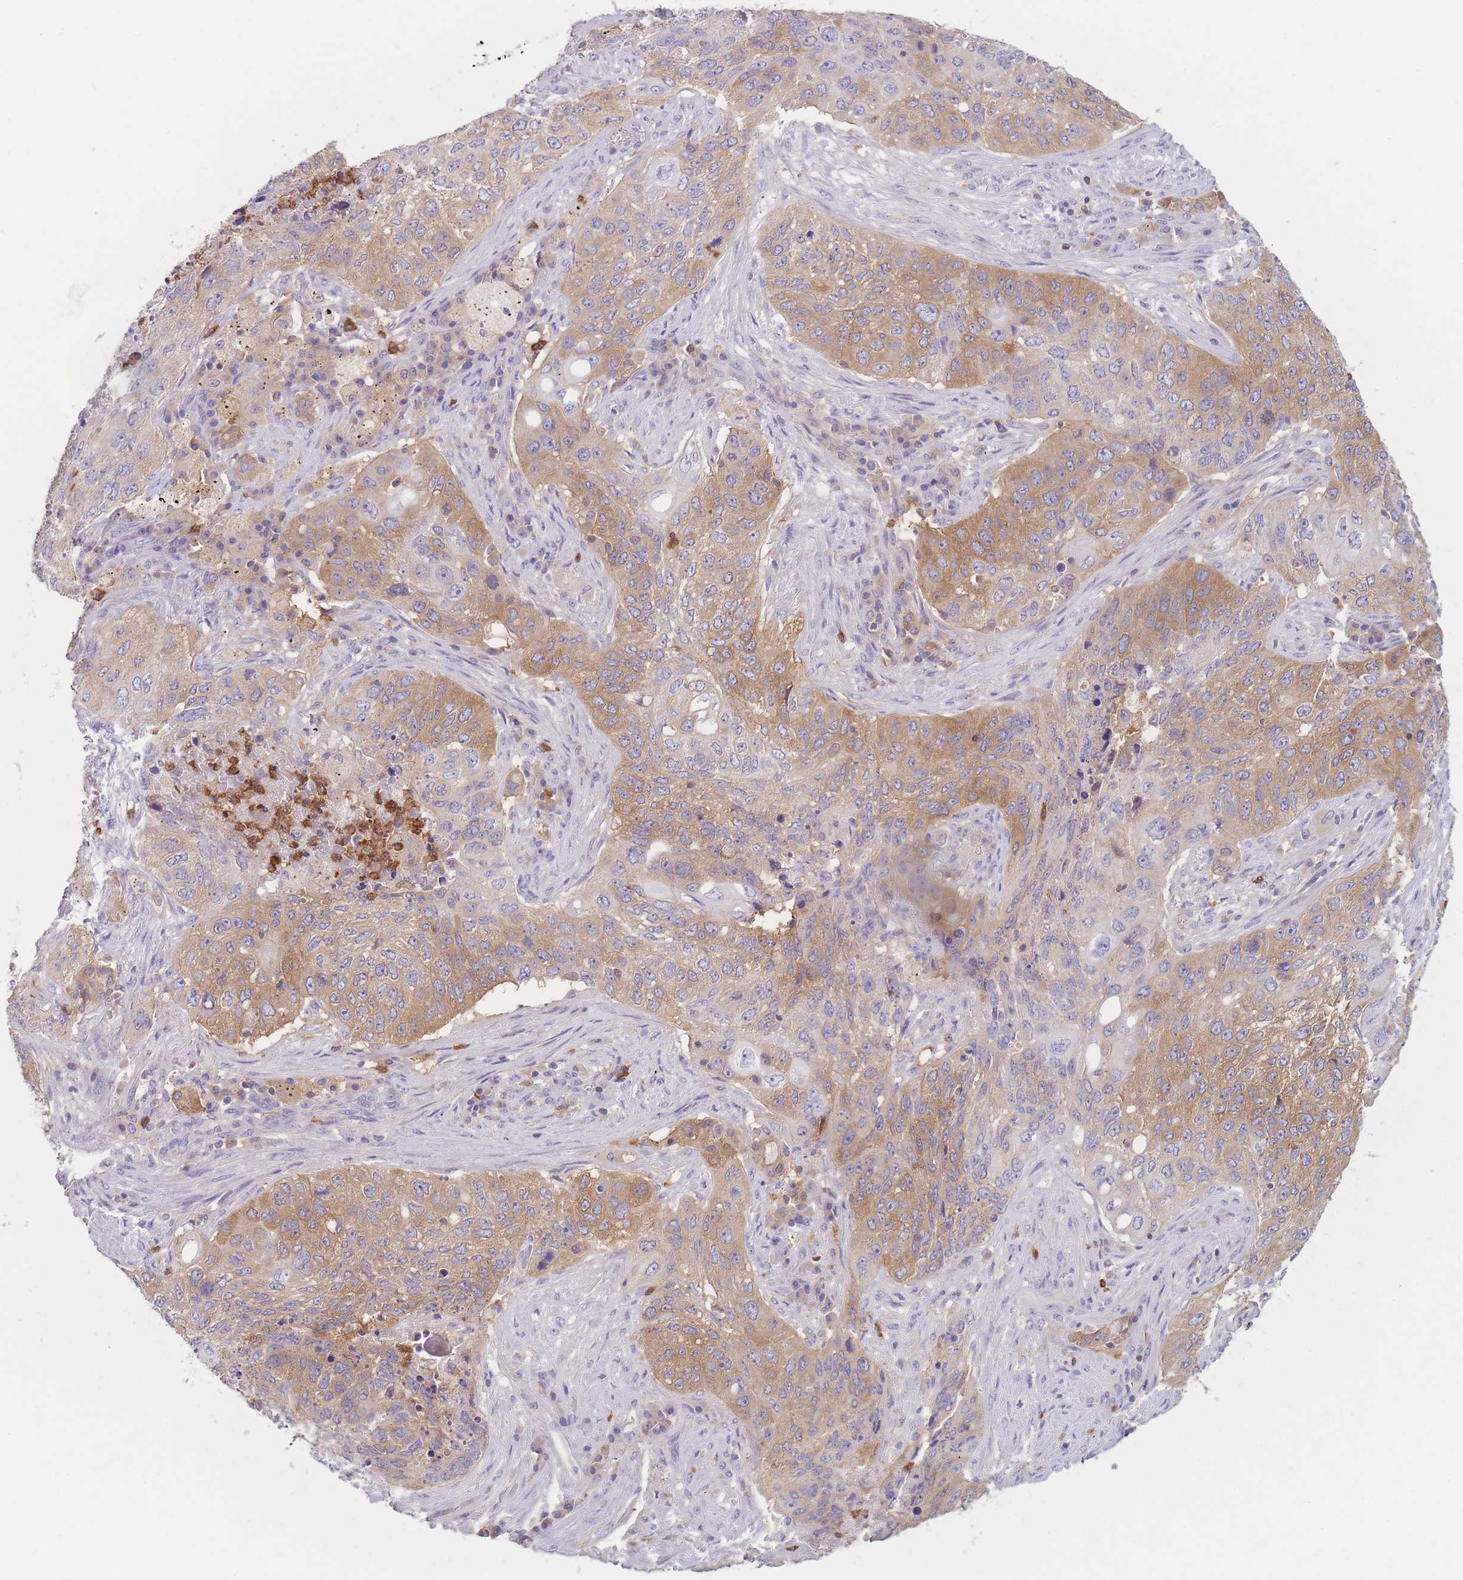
{"staining": {"intensity": "moderate", "quantity": ">75%", "location": "cytoplasmic/membranous"}, "tissue": "lung cancer", "cell_type": "Tumor cells", "image_type": "cancer", "snomed": [{"axis": "morphology", "description": "Squamous cell carcinoma, NOS"}, {"axis": "topography", "description": "Lung"}], "caption": "This micrograph reveals IHC staining of human lung cancer (squamous cell carcinoma), with medium moderate cytoplasmic/membranous staining in approximately >75% of tumor cells.", "gene": "ST3GAL4", "patient": {"sex": "female", "age": 63}}